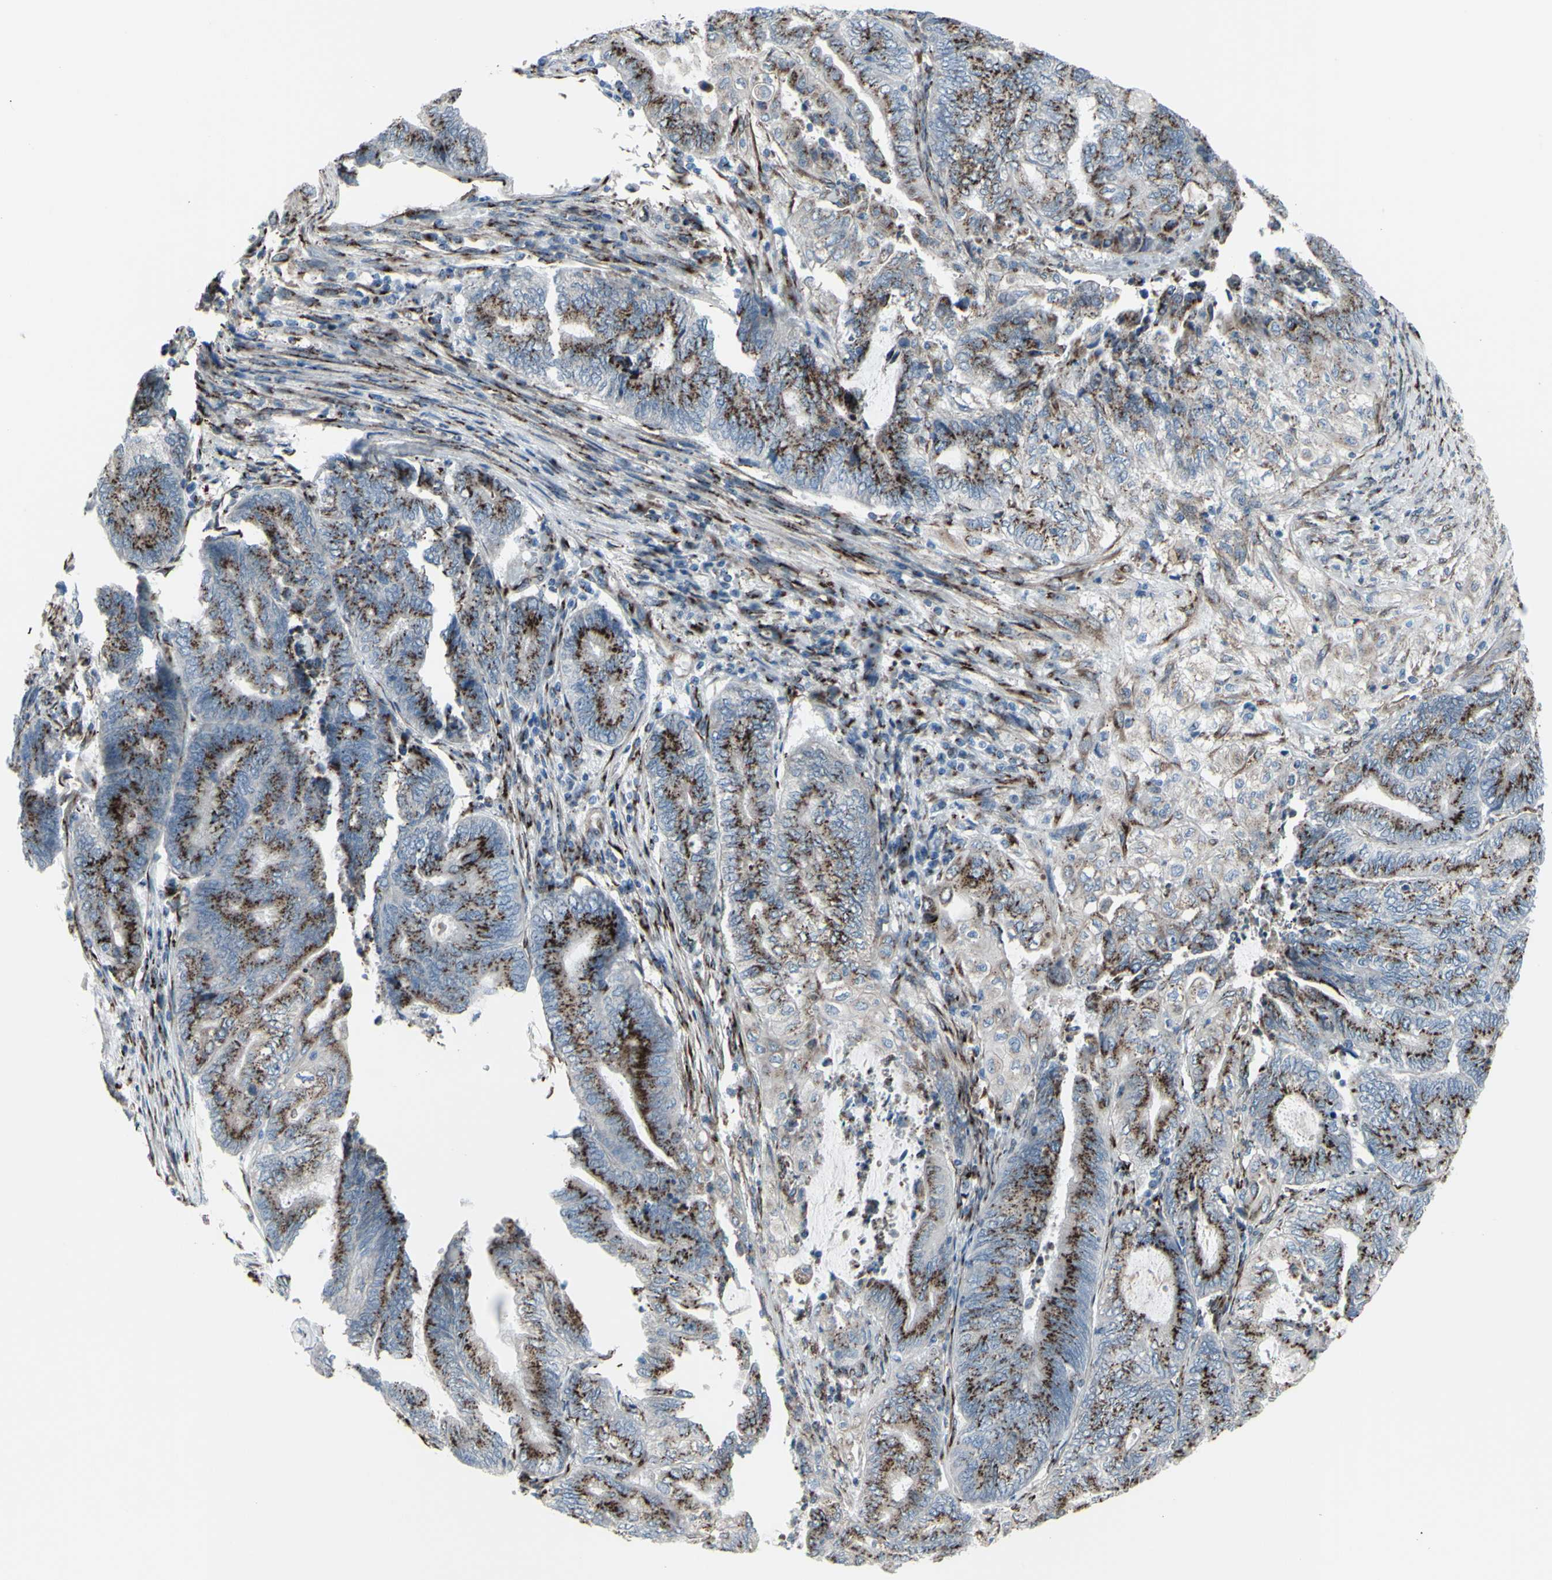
{"staining": {"intensity": "strong", "quantity": ">75%", "location": "cytoplasmic/membranous"}, "tissue": "endometrial cancer", "cell_type": "Tumor cells", "image_type": "cancer", "snomed": [{"axis": "morphology", "description": "Adenocarcinoma, NOS"}, {"axis": "topography", "description": "Uterus"}, {"axis": "topography", "description": "Endometrium"}], "caption": "Strong cytoplasmic/membranous protein expression is appreciated in approximately >75% of tumor cells in endometrial adenocarcinoma.", "gene": "GLG1", "patient": {"sex": "female", "age": 70}}